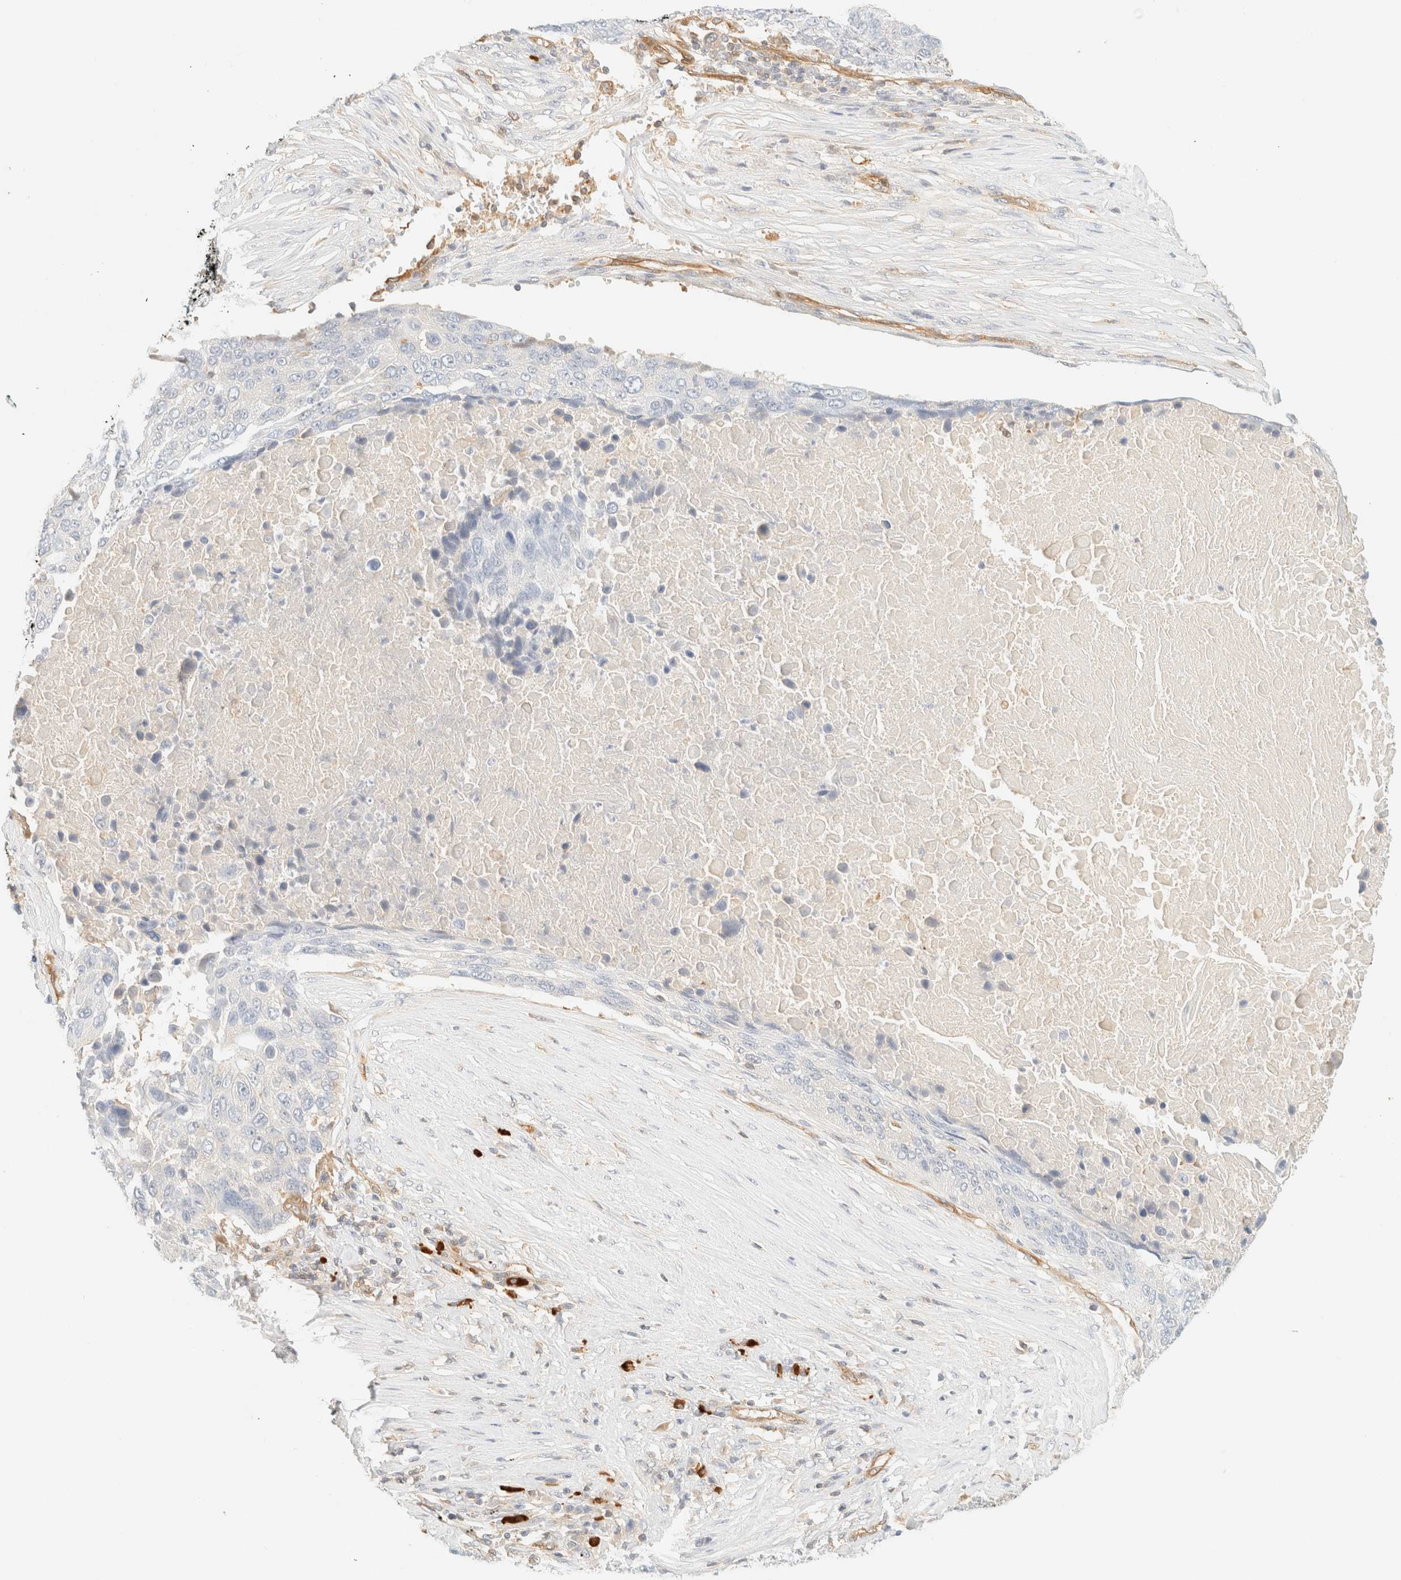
{"staining": {"intensity": "negative", "quantity": "none", "location": "none"}, "tissue": "lung cancer", "cell_type": "Tumor cells", "image_type": "cancer", "snomed": [{"axis": "morphology", "description": "Squamous cell carcinoma, NOS"}, {"axis": "topography", "description": "Lung"}], "caption": "There is no significant staining in tumor cells of squamous cell carcinoma (lung).", "gene": "FHOD1", "patient": {"sex": "male", "age": 66}}